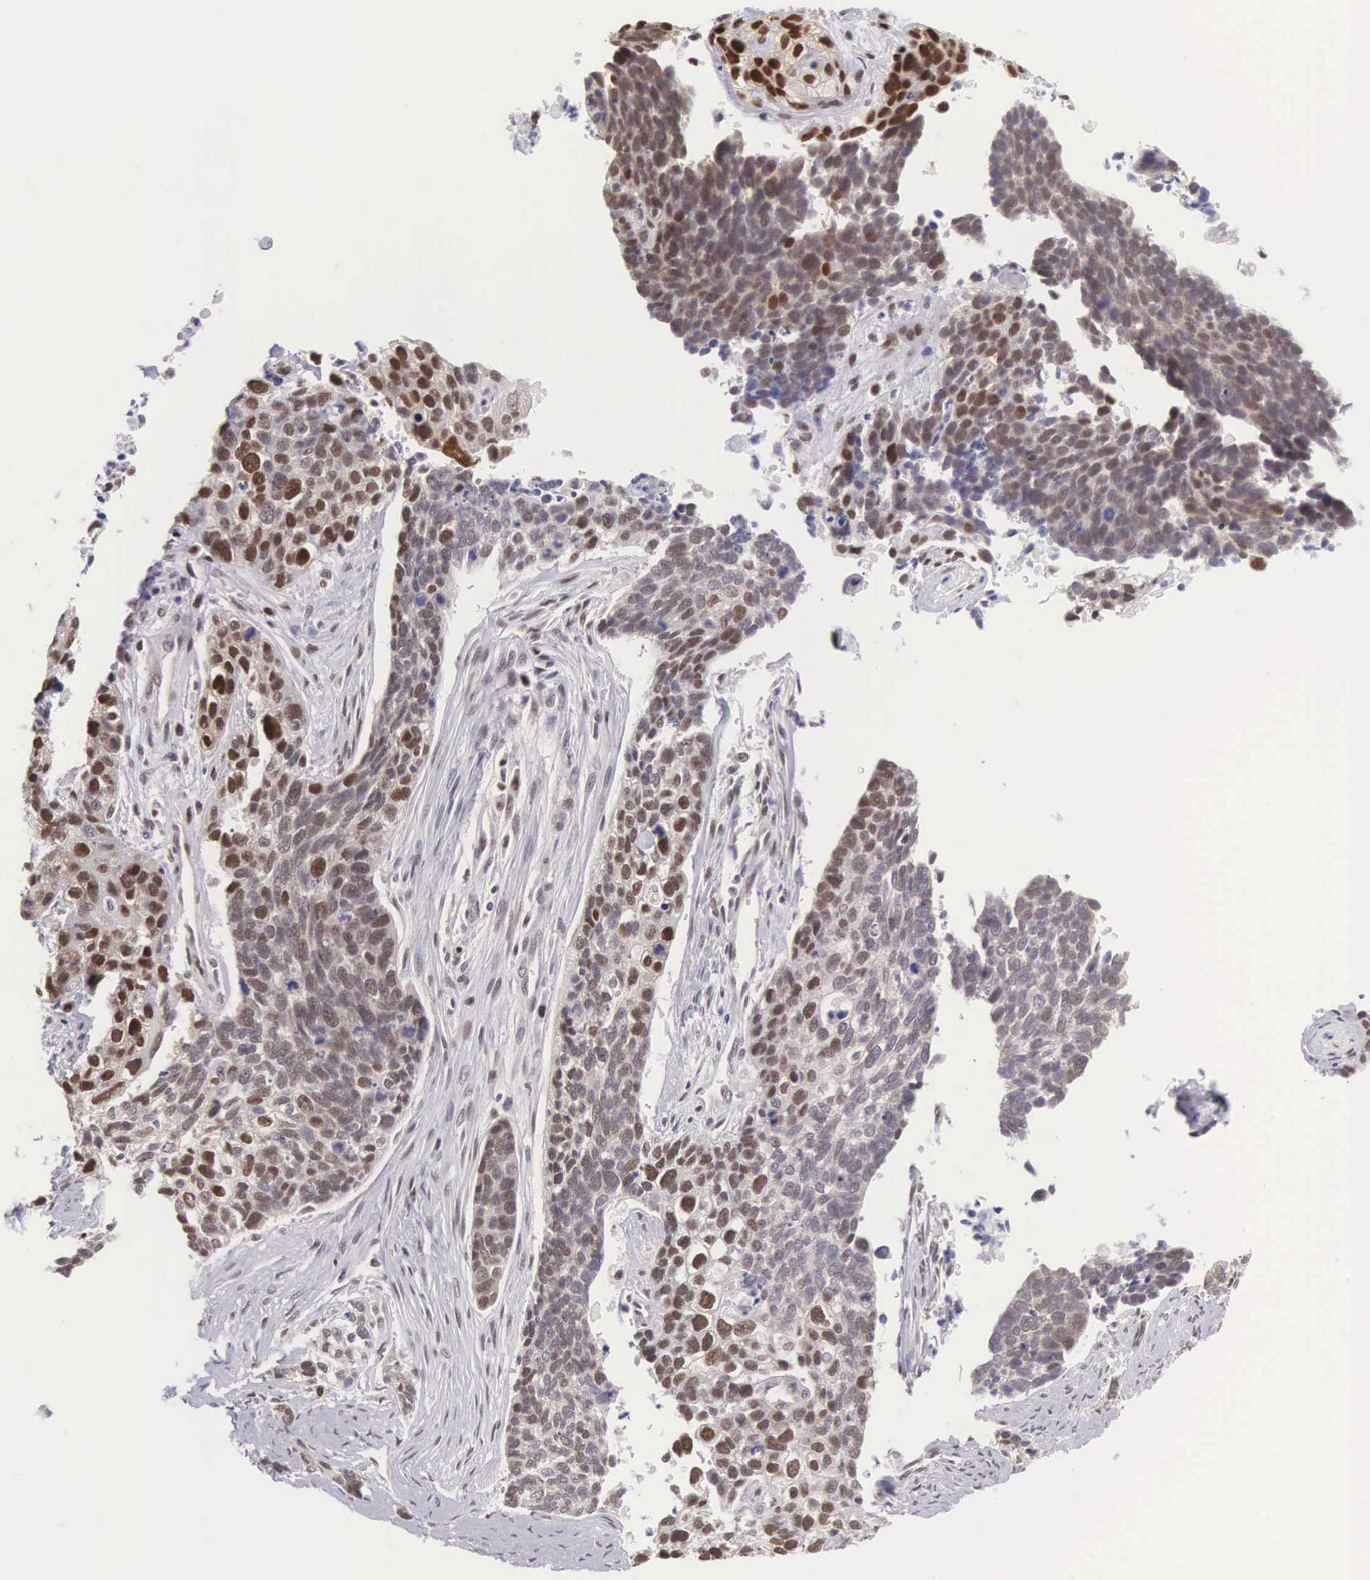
{"staining": {"intensity": "strong", "quantity": ">75%", "location": "nuclear"}, "tissue": "lung cancer", "cell_type": "Tumor cells", "image_type": "cancer", "snomed": [{"axis": "morphology", "description": "Squamous cell carcinoma, NOS"}, {"axis": "topography", "description": "Lymph node"}, {"axis": "topography", "description": "Lung"}], "caption": "Immunohistochemical staining of human squamous cell carcinoma (lung) reveals high levels of strong nuclear protein staining in approximately >75% of tumor cells. The protein of interest is shown in brown color, while the nuclei are stained blue.", "gene": "CCDC117", "patient": {"sex": "male", "age": 74}}